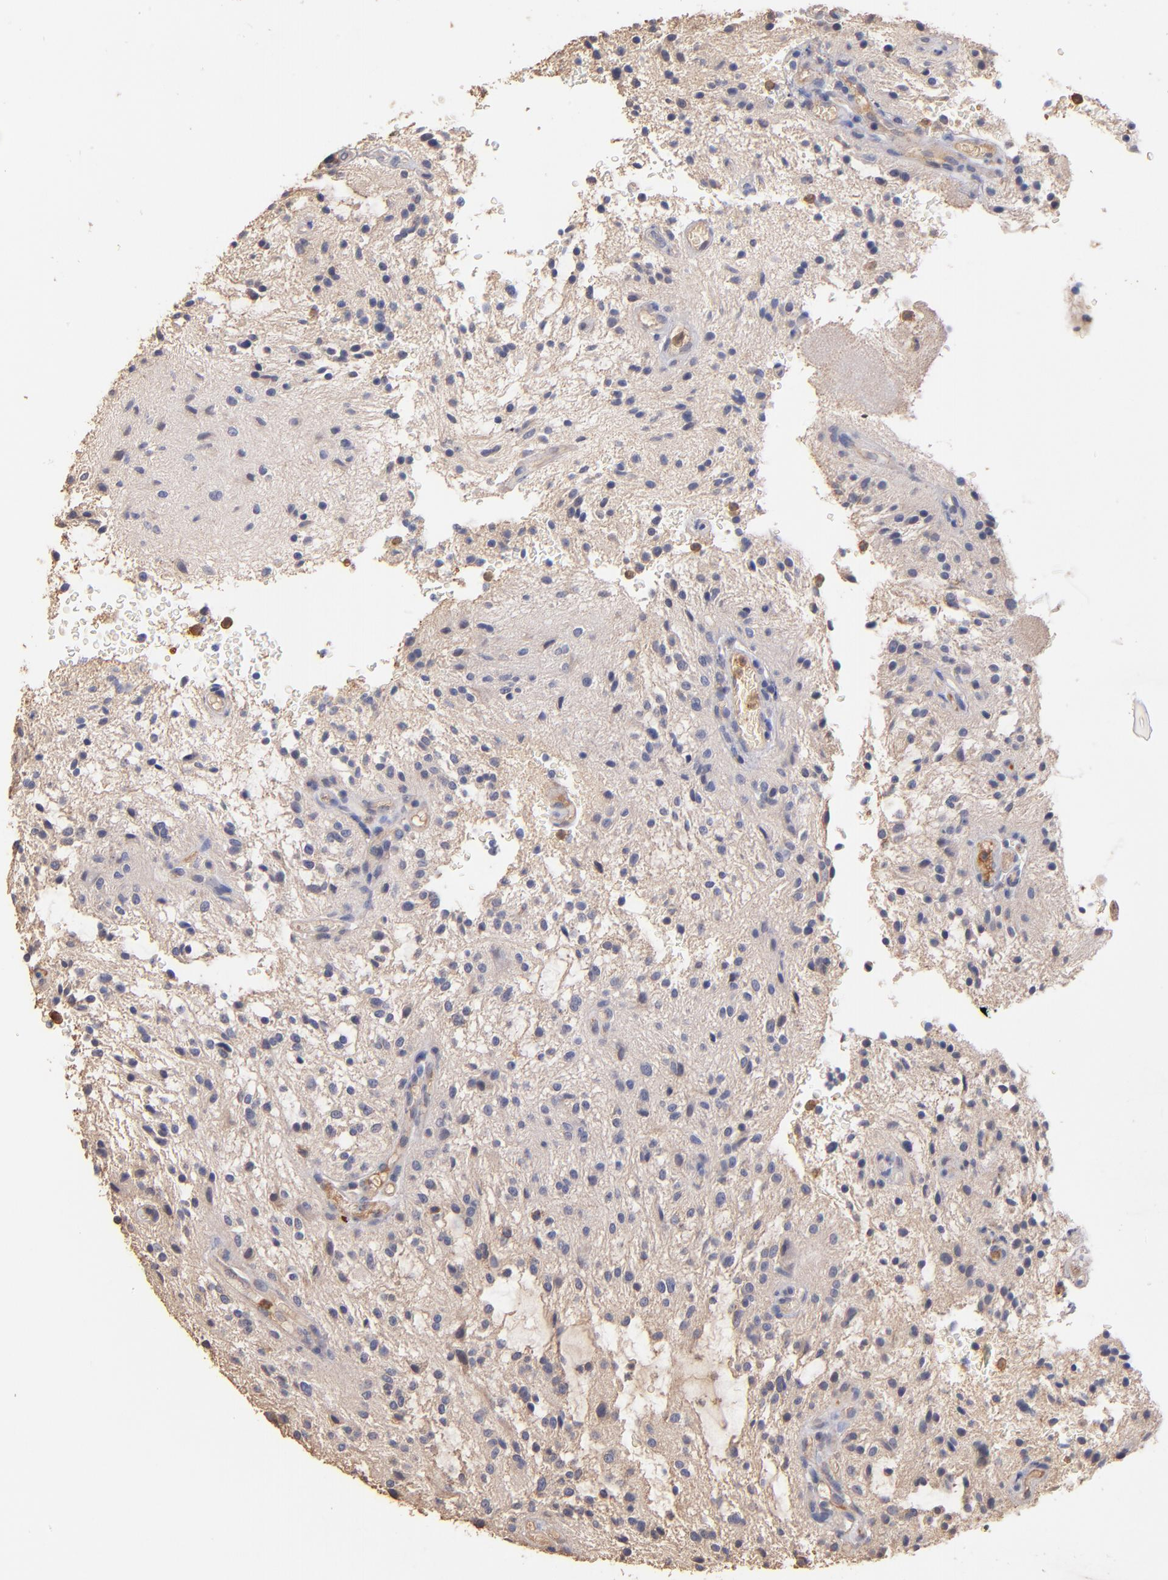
{"staining": {"intensity": "negative", "quantity": "none", "location": "none"}, "tissue": "glioma", "cell_type": "Tumor cells", "image_type": "cancer", "snomed": [{"axis": "morphology", "description": "Glioma, malignant, NOS"}, {"axis": "topography", "description": "Cerebellum"}], "caption": "IHC of human glioma displays no staining in tumor cells.", "gene": "RO60", "patient": {"sex": "female", "age": 10}}